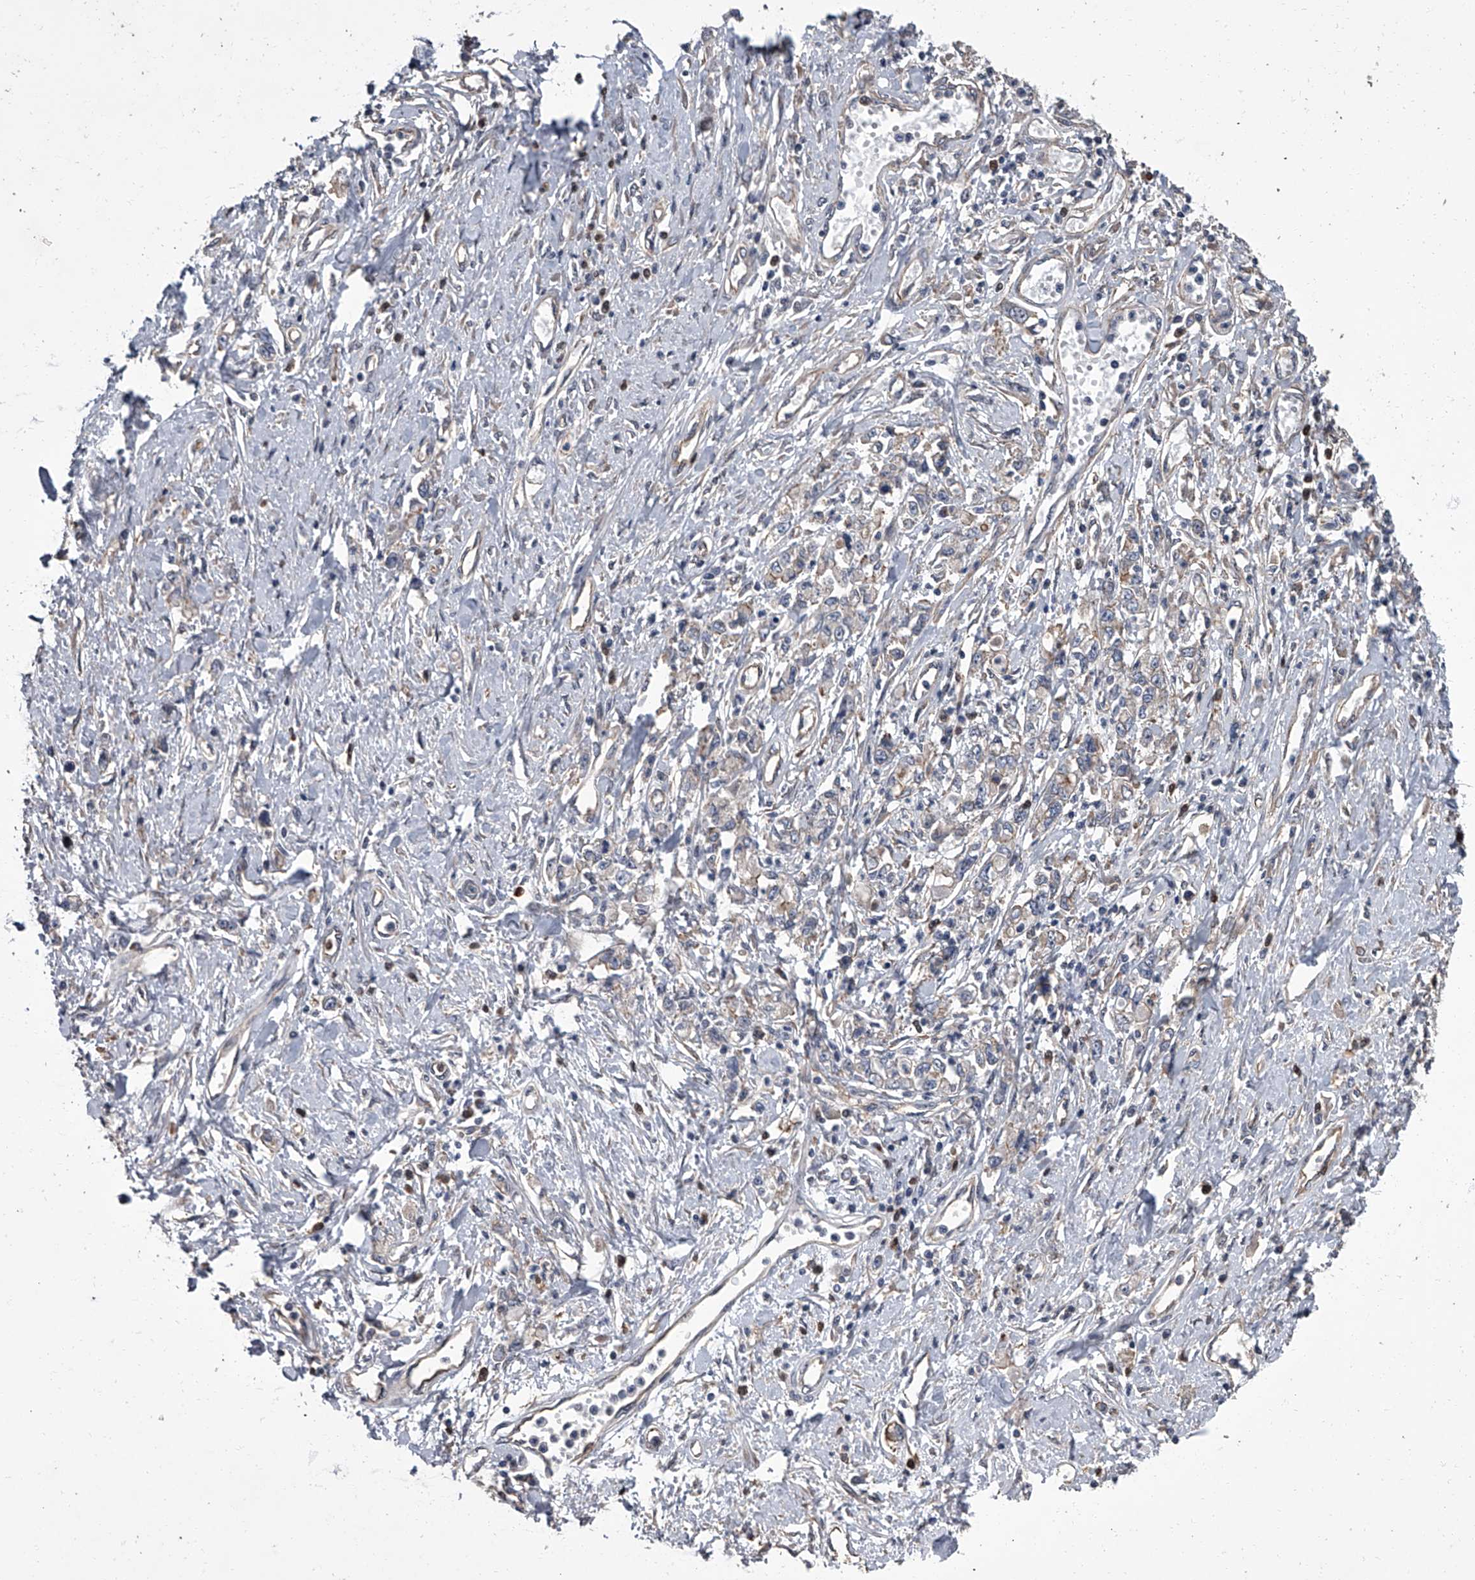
{"staining": {"intensity": "moderate", "quantity": "<25%", "location": "cytoplasmic/membranous"}, "tissue": "stomach cancer", "cell_type": "Tumor cells", "image_type": "cancer", "snomed": [{"axis": "morphology", "description": "Adenocarcinoma, NOS"}, {"axis": "topography", "description": "Stomach"}], "caption": "Stomach cancer (adenocarcinoma) stained with DAB (3,3'-diaminobenzidine) immunohistochemistry exhibits low levels of moderate cytoplasmic/membranous positivity in about <25% of tumor cells. (Brightfield microscopy of DAB IHC at high magnification).", "gene": "SIRT4", "patient": {"sex": "female", "age": 76}}